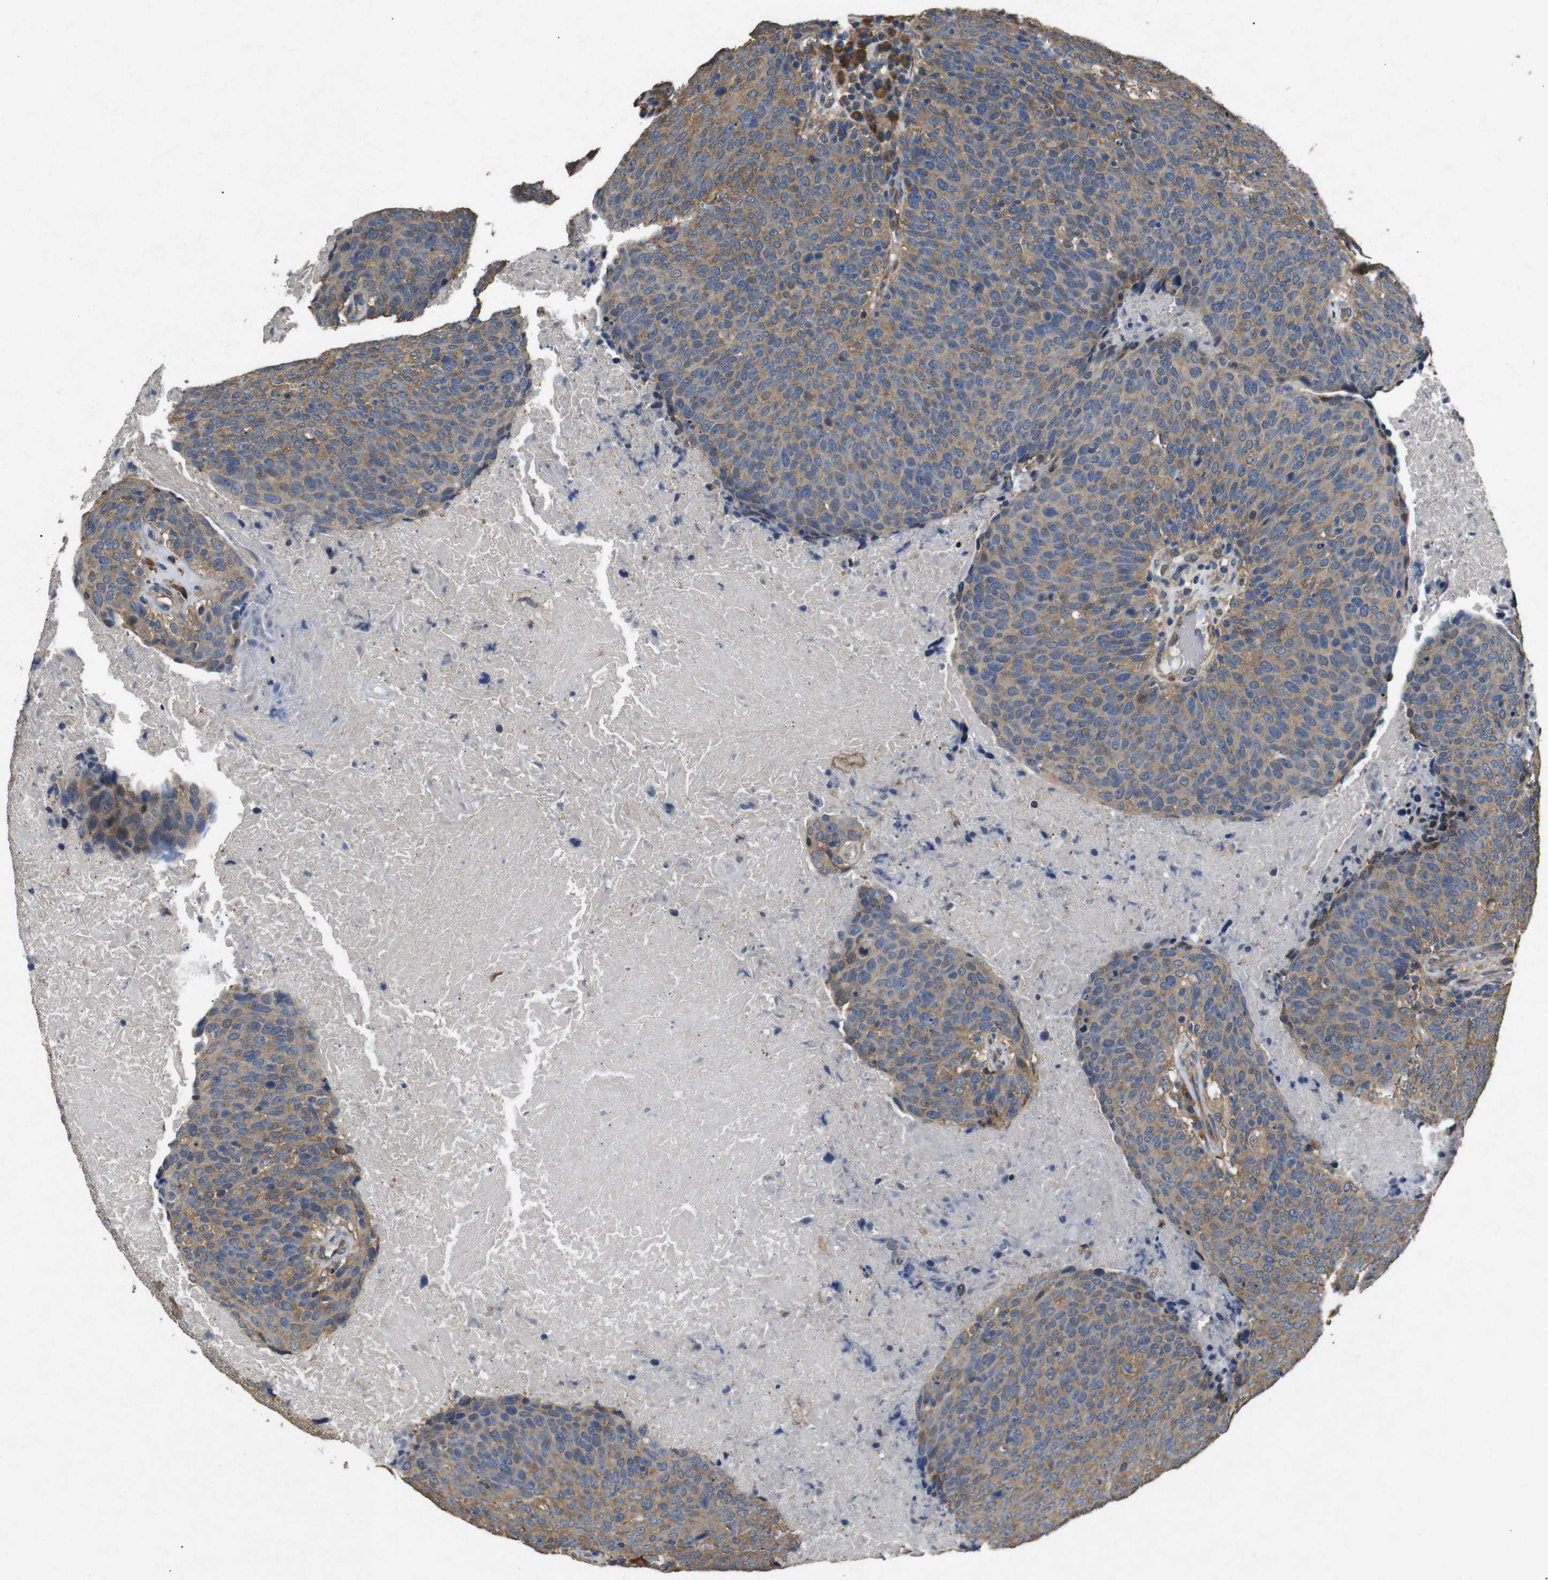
{"staining": {"intensity": "moderate", "quantity": ">75%", "location": "cytoplasmic/membranous"}, "tissue": "head and neck cancer", "cell_type": "Tumor cells", "image_type": "cancer", "snomed": [{"axis": "morphology", "description": "Squamous cell carcinoma, NOS"}, {"axis": "morphology", "description": "Squamous cell carcinoma, metastatic, NOS"}, {"axis": "topography", "description": "Lymph node"}, {"axis": "topography", "description": "Head-Neck"}], "caption": "DAB immunohistochemical staining of head and neck cancer (metastatic squamous cell carcinoma) displays moderate cytoplasmic/membranous protein expression in approximately >75% of tumor cells.", "gene": "BNIP3", "patient": {"sex": "male", "age": 62}}